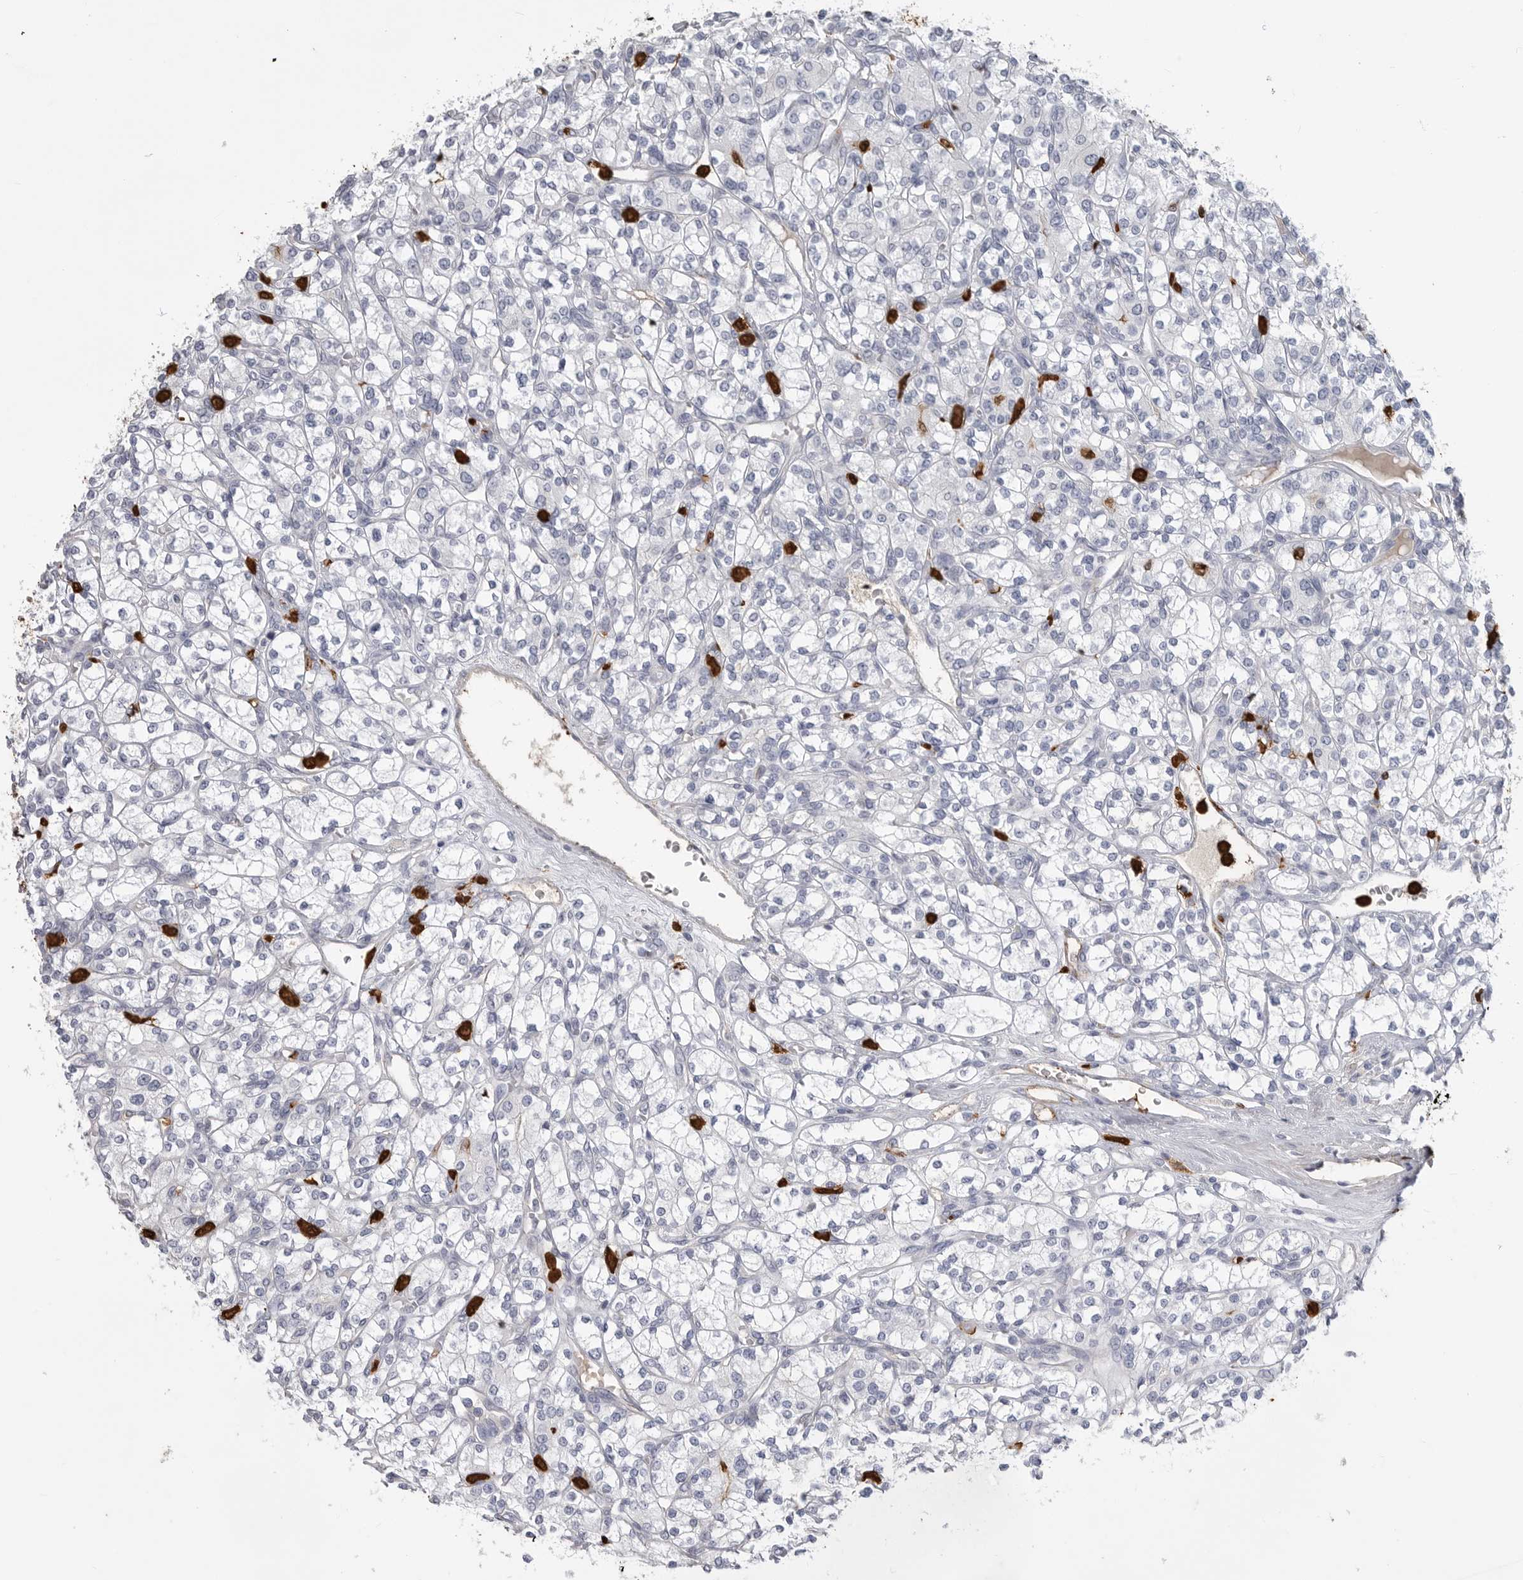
{"staining": {"intensity": "negative", "quantity": "none", "location": "none"}, "tissue": "renal cancer", "cell_type": "Tumor cells", "image_type": "cancer", "snomed": [{"axis": "morphology", "description": "Adenocarcinoma, NOS"}, {"axis": "topography", "description": "Kidney"}], "caption": "The histopathology image displays no staining of tumor cells in renal cancer.", "gene": "CYB561D1", "patient": {"sex": "male", "age": 77}}